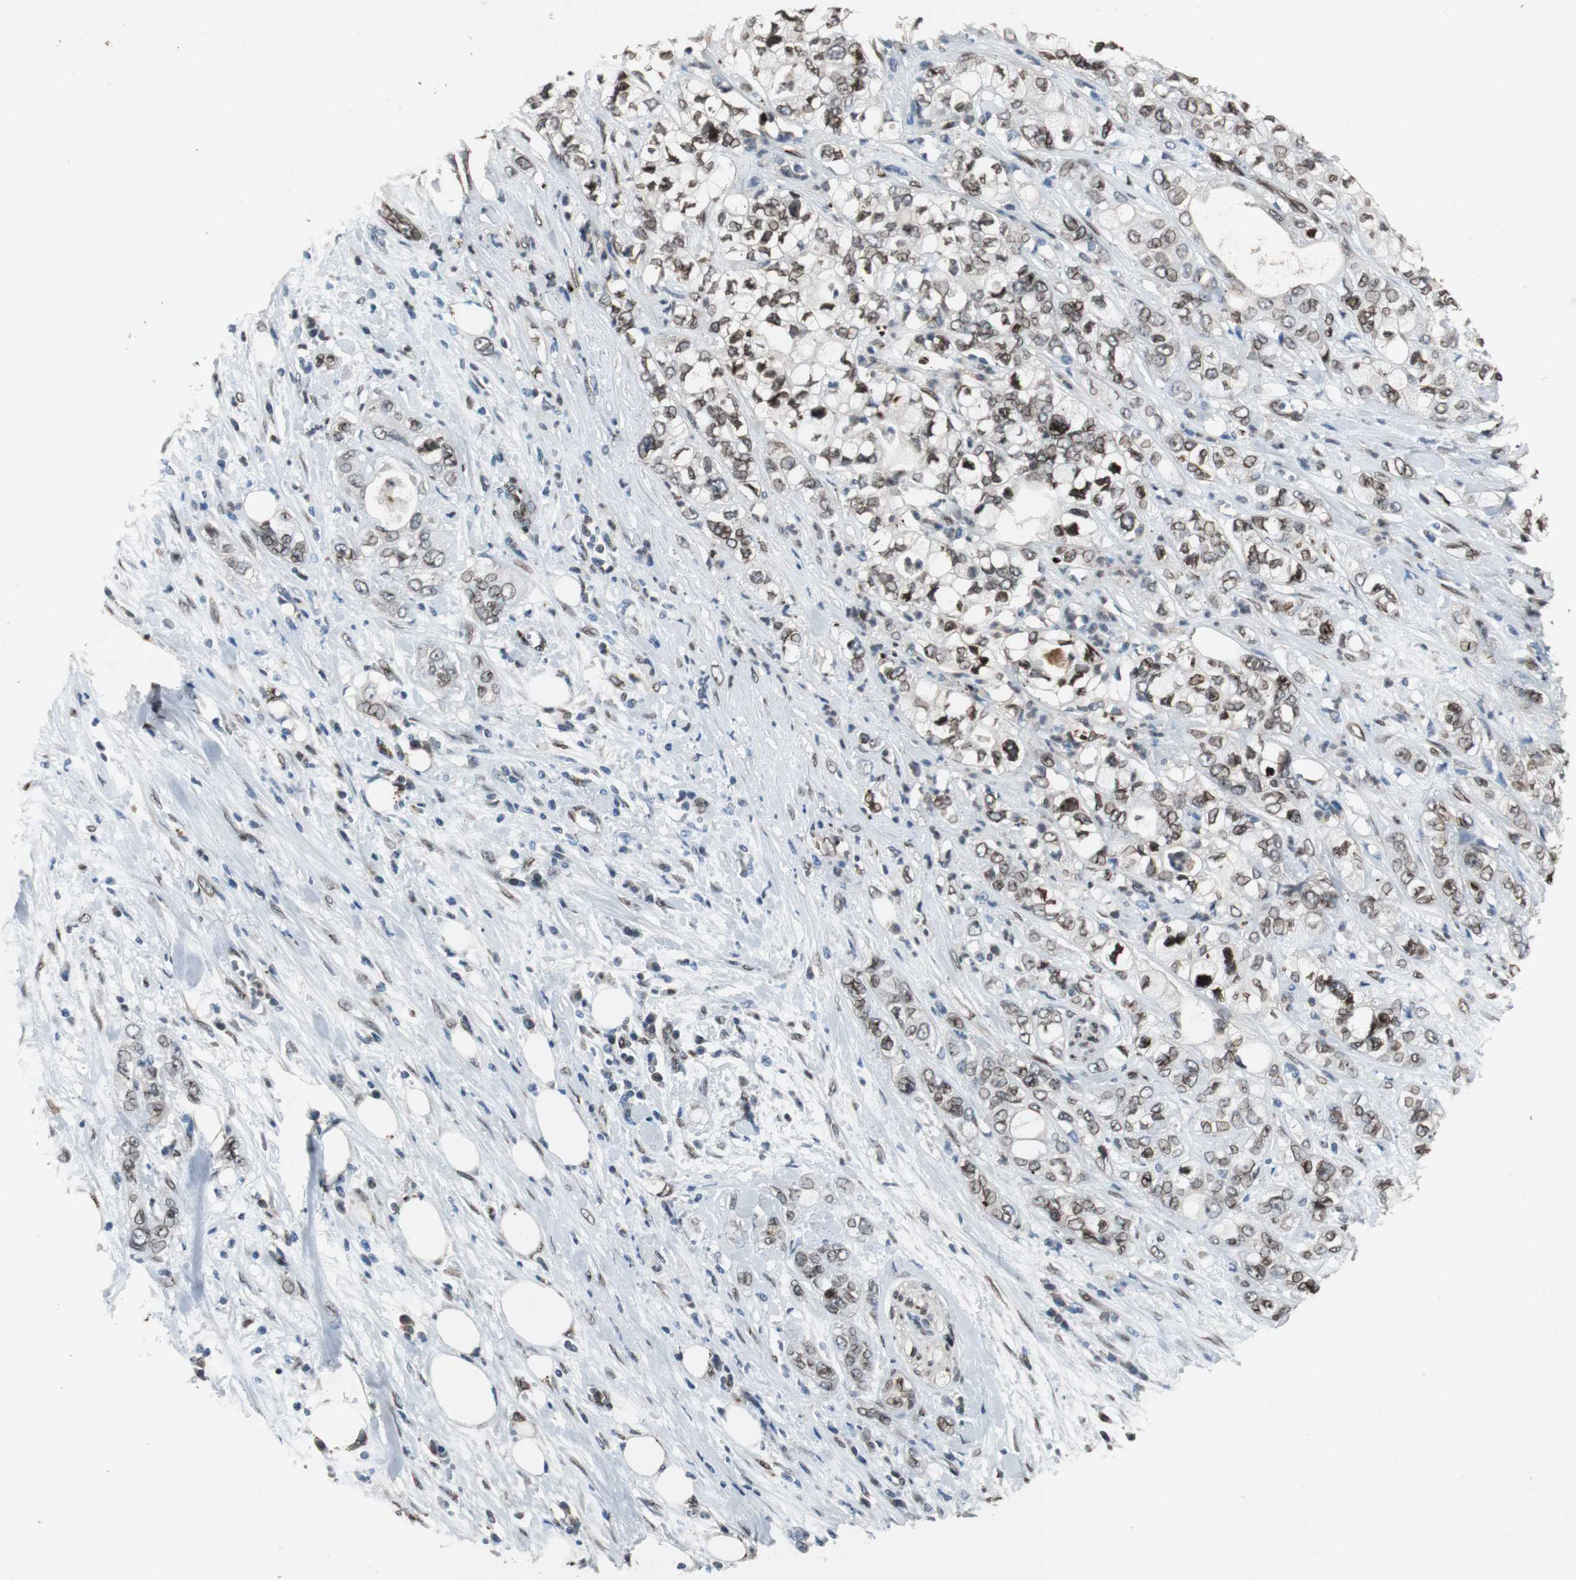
{"staining": {"intensity": "strong", "quantity": ">75%", "location": "cytoplasmic/membranous,nuclear"}, "tissue": "pancreatic cancer", "cell_type": "Tumor cells", "image_type": "cancer", "snomed": [{"axis": "morphology", "description": "Adenocarcinoma, NOS"}, {"axis": "topography", "description": "Pancreas"}], "caption": "Pancreatic adenocarcinoma stained for a protein displays strong cytoplasmic/membranous and nuclear positivity in tumor cells.", "gene": "LMNA", "patient": {"sex": "male", "age": 70}}